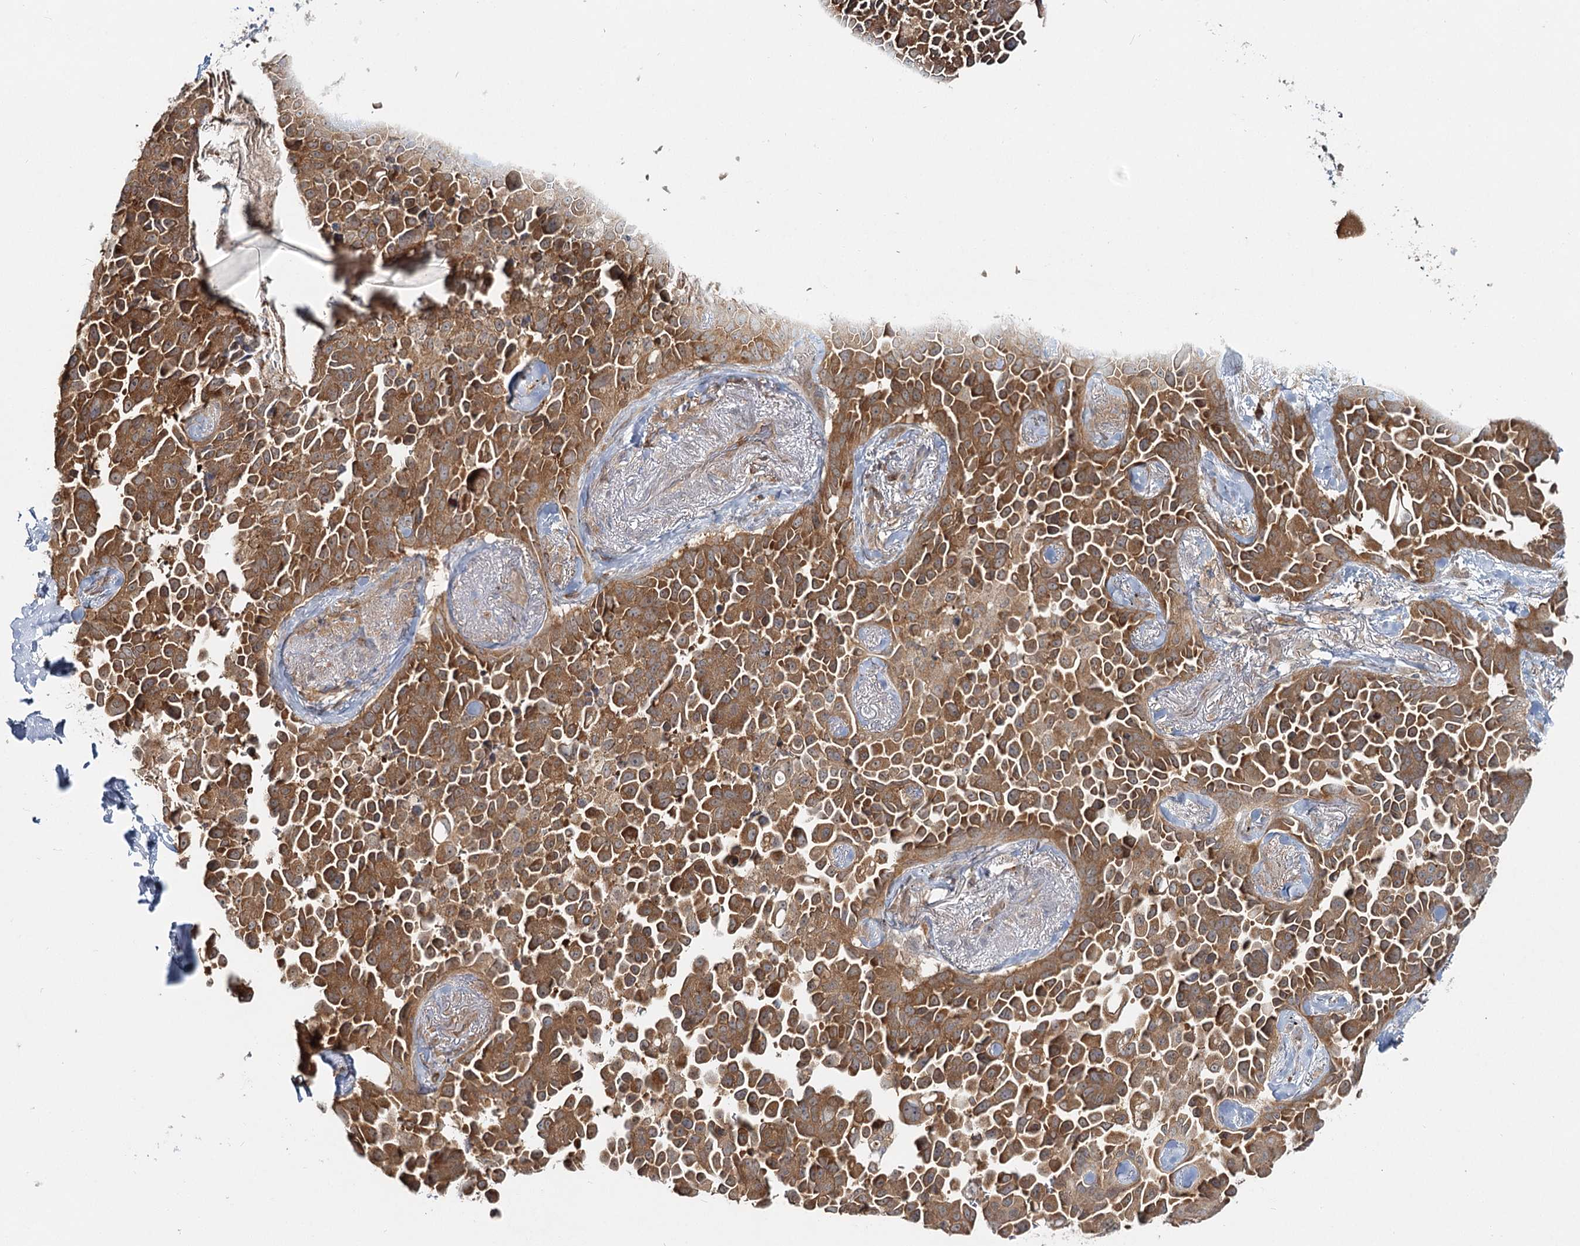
{"staining": {"intensity": "moderate", "quantity": ">75%", "location": "cytoplasmic/membranous"}, "tissue": "lung cancer", "cell_type": "Tumor cells", "image_type": "cancer", "snomed": [{"axis": "morphology", "description": "Adenocarcinoma, NOS"}, {"axis": "topography", "description": "Lung"}], "caption": "DAB (3,3'-diaminobenzidine) immunohistochemical staining of lung cancer displays moderate cytoplasmic/membranous protein expression in about >75% of tumor cells.", "gene": "FAM120B", "patient": {"sex": "female", "age": 67}}